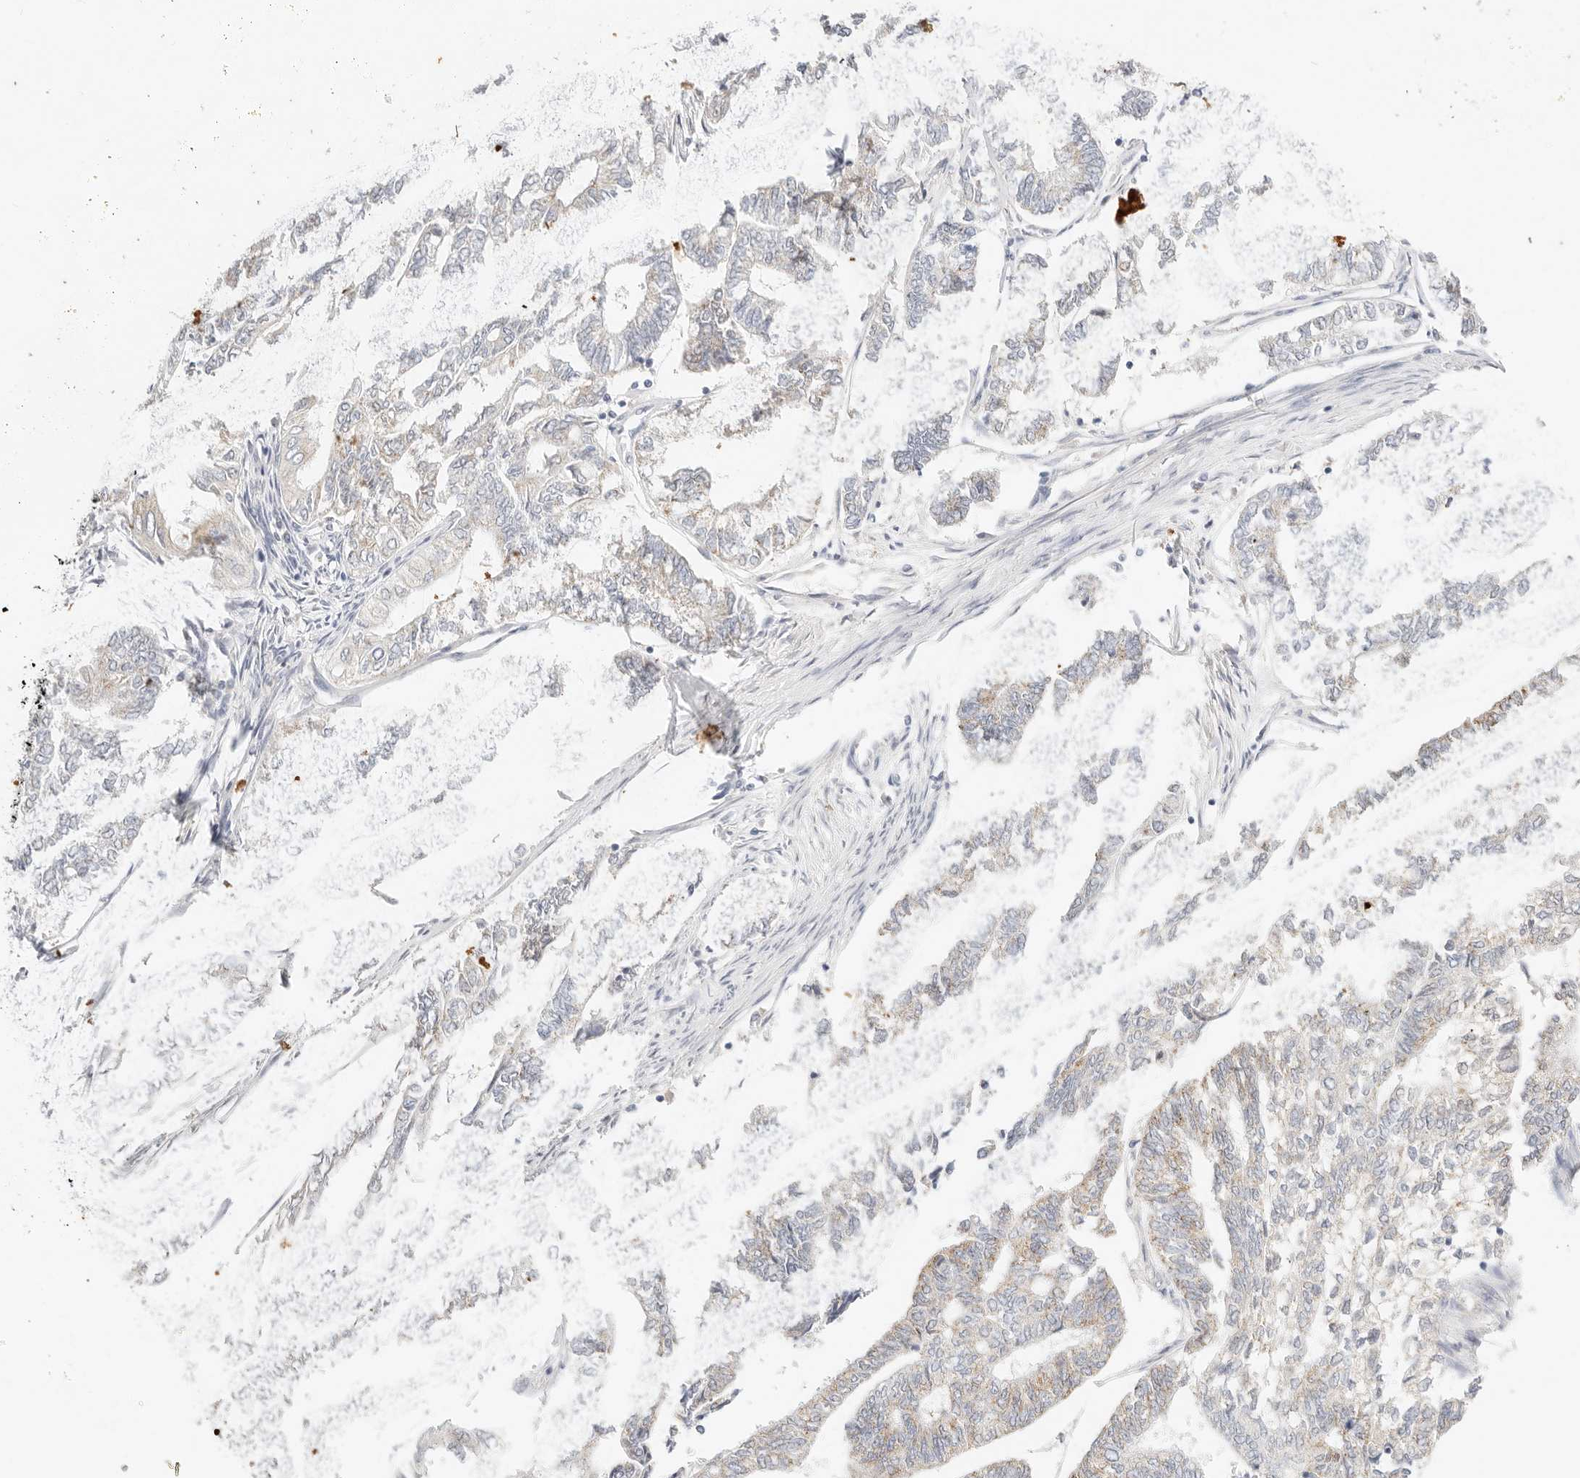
{"staining": {"intensity": "weak", "quantity": "25%-75%", "location": "cytoplasmic/membranous"}, "tissue": "endometrial cancer", "cell_type": "Tumor cells", "image_type": "cancer", "snomed": [{"axis": "morphology", "description": "Adenocarcinoma, NOS"}, {"axis": "topography", "description": "Uterus"}, {"axis": "topography", "description": "Endometrium"}], "caption": "Endometrial adenocarcinoma tissue shows weak cytoplasmic/membranous expression in about 25%-75% of tumor cells", "gene": "ACOX1", "patient": {"sex": "female", "age": 70}}